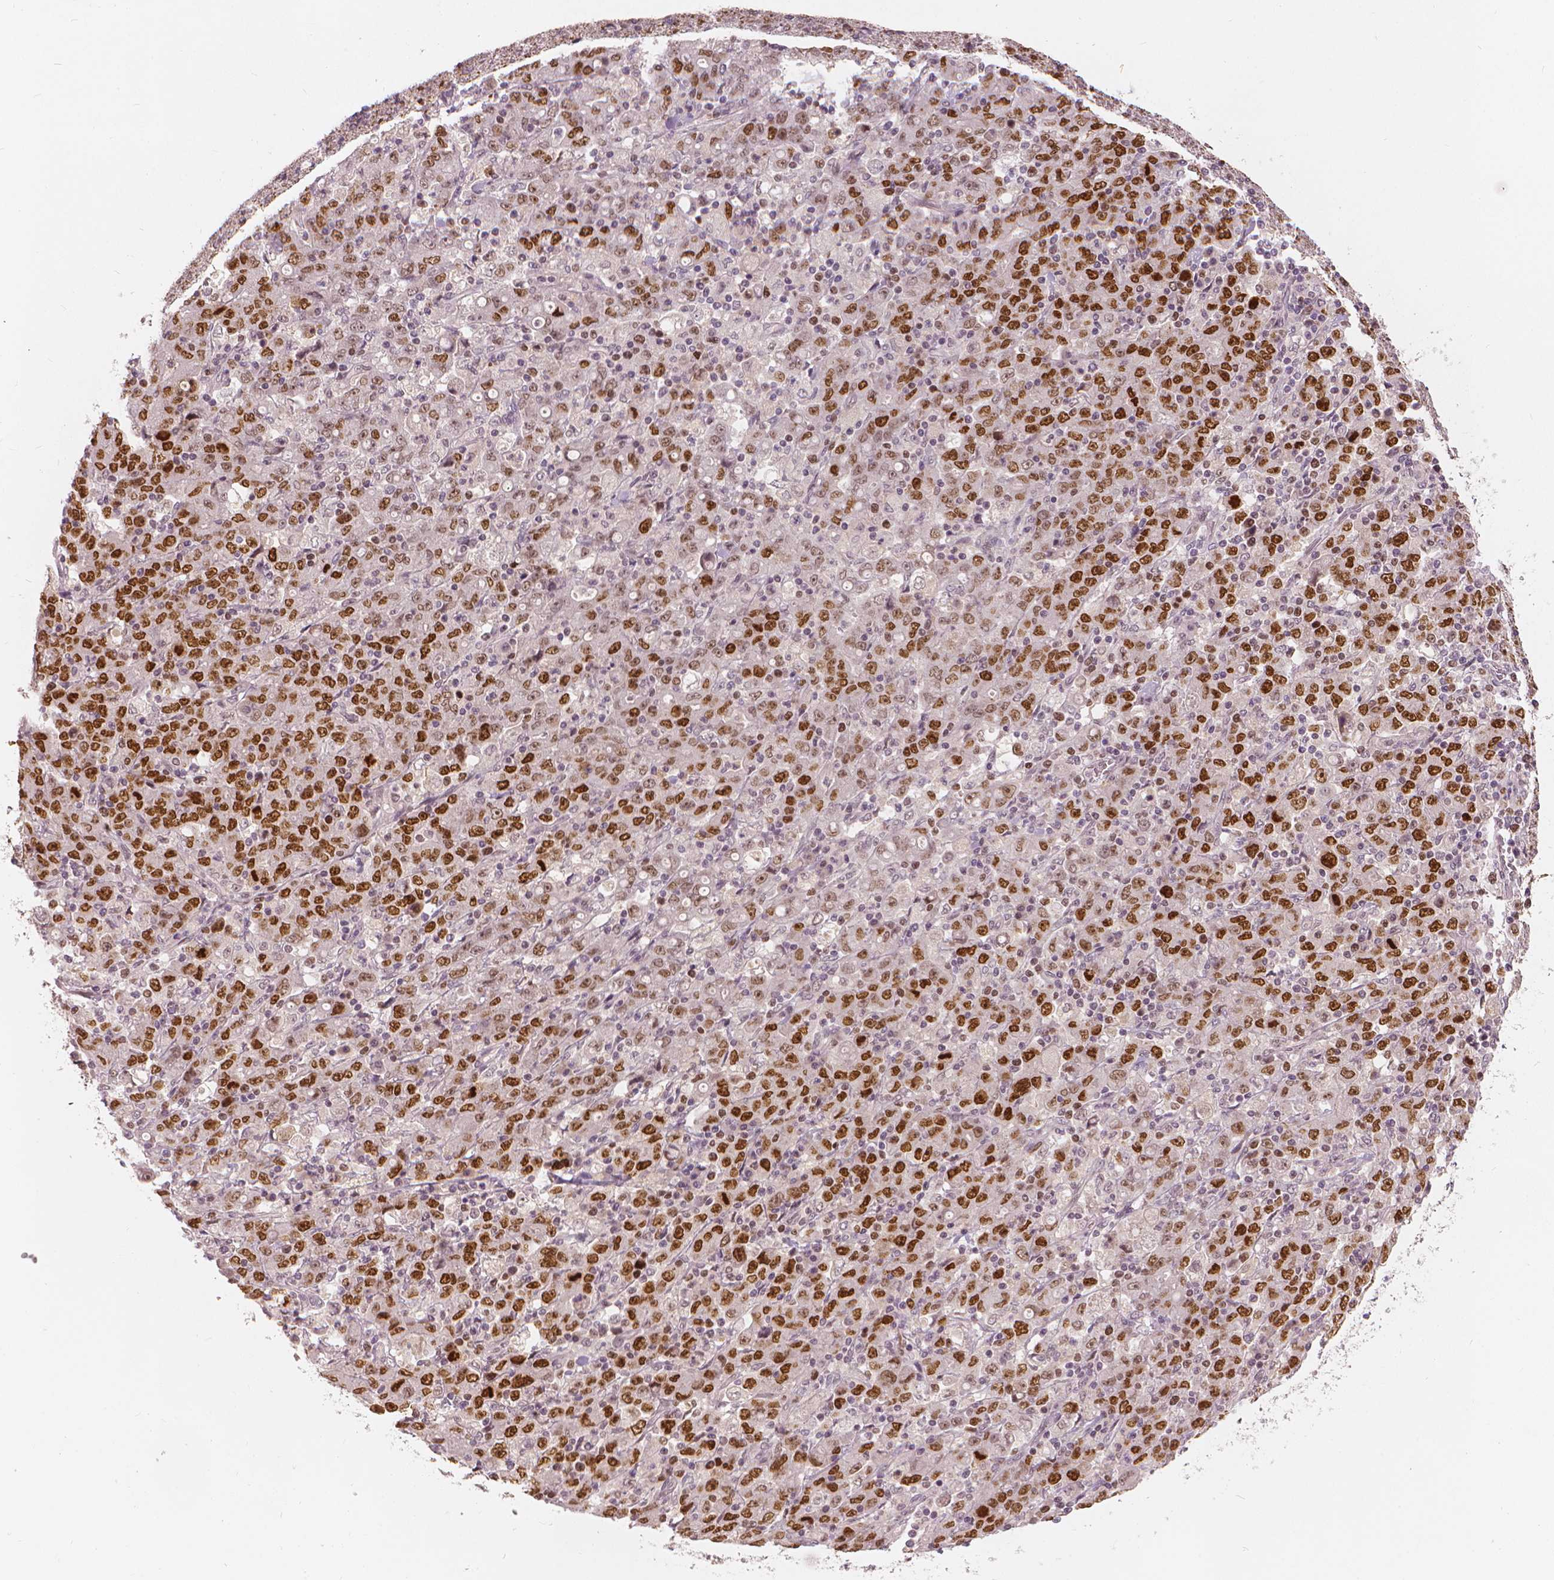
{"staining": {"intensity": "strong", "quantity": "25%-75%", "location": "nuclear"}, "tissue": "stomach cancer", "cell_type": "Tumor cells", "image_type": "cancer", "snomed": [{"axis": "morphology", "description": "Adenocarcinoma, NOS"}, {"axis": "topography", "description": "Stomach, upper"}], "caption": "Human stomach cancer stained with a brown dye demonstrates strong nuclear positive expression in about 25%-75% of tumor cells.", "gene": "NSD2", "patient": {"sex": "male", "age": 69}}